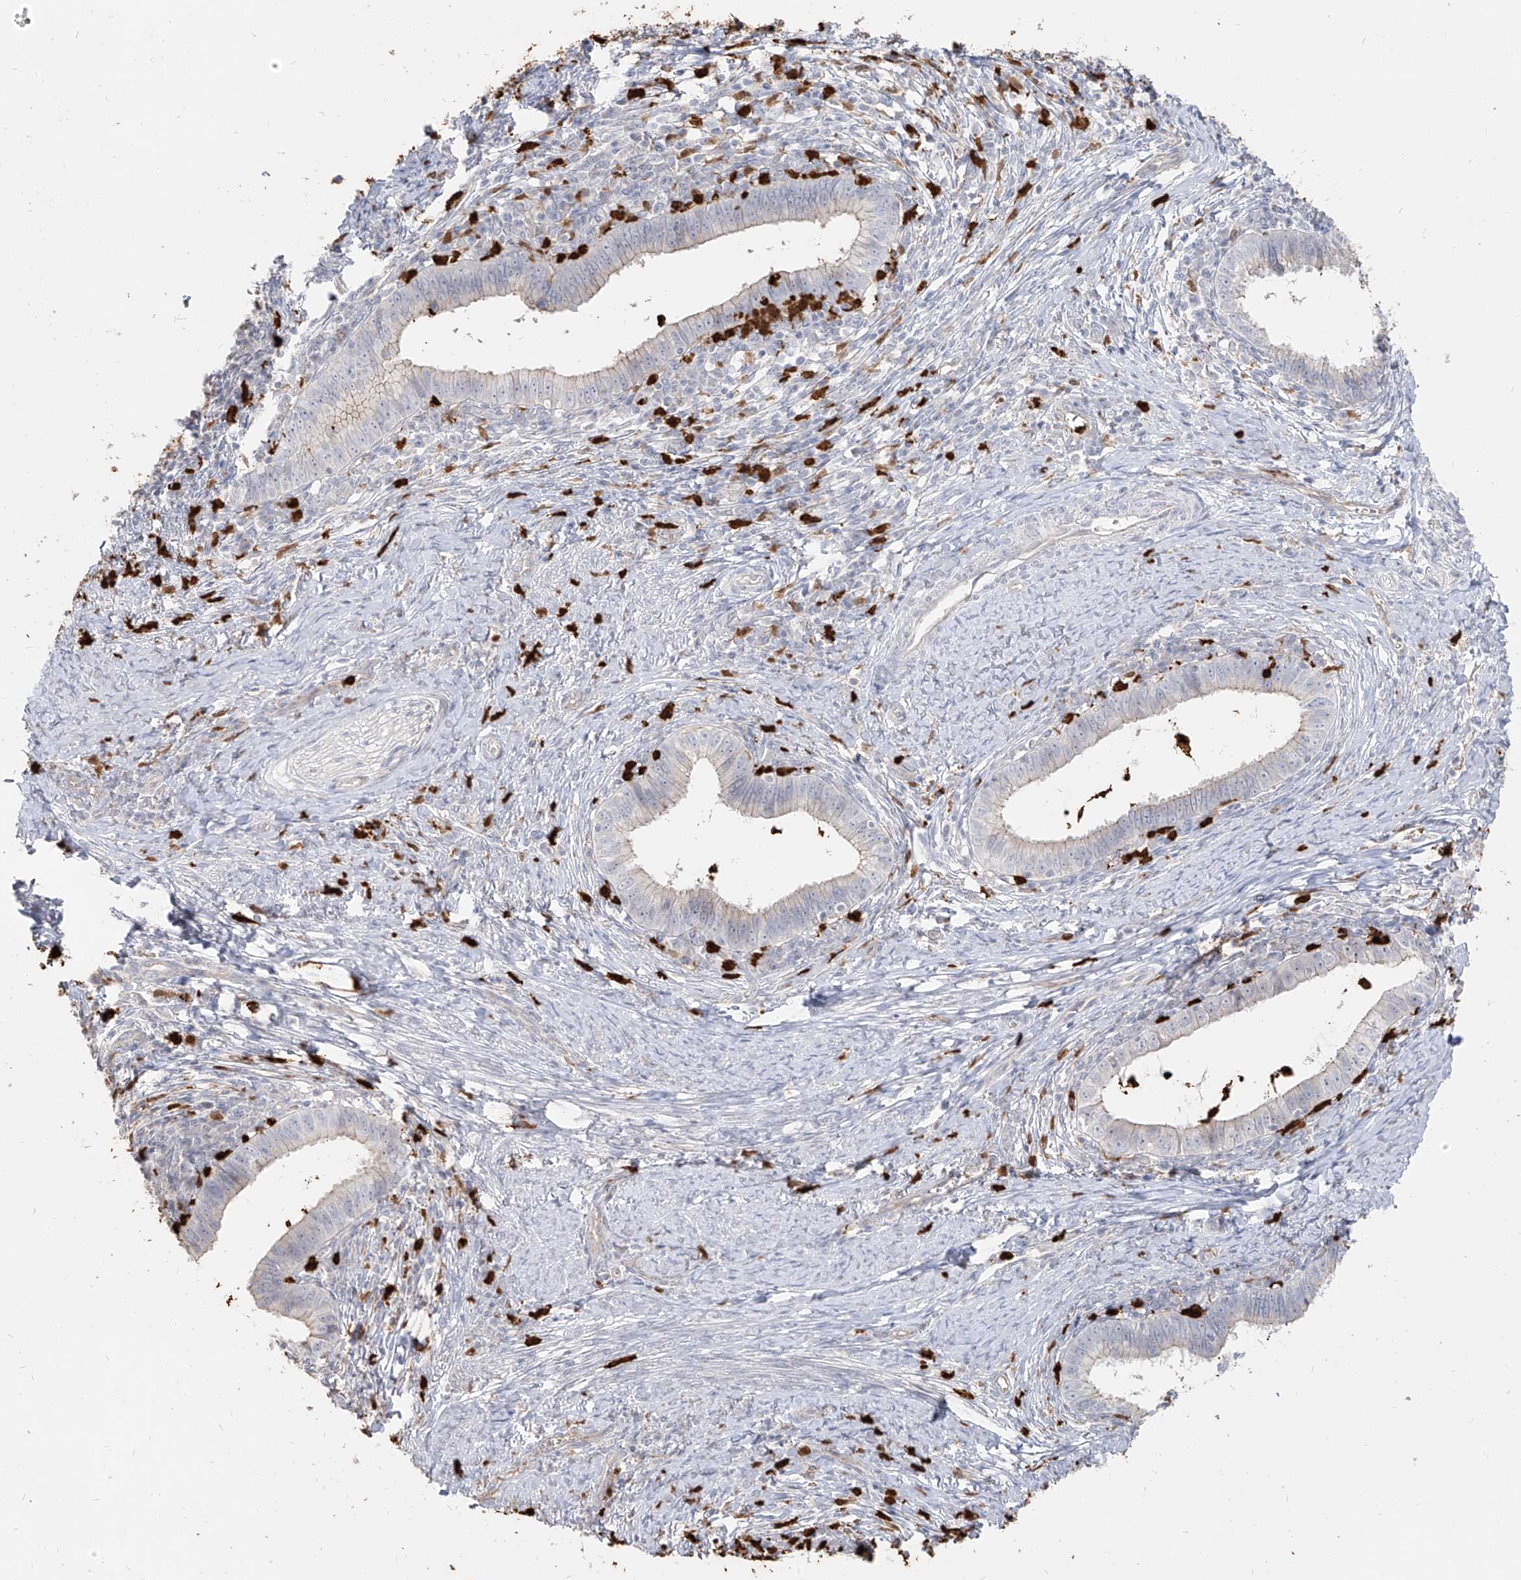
{"staining": {"intensity": "weak", "quantity": "<25%", "location": "cytoplasmic/membranous"}, "tissue": "cervical cancer", "cell_type": "Tumor cells", "image_type": "cancer", "snomed": [{"axis": "morphology", "description": "Adenocarcinoma, NOS"}, {"axis": "topography", "description": "Cervix"}], "caption": "A micrograph of cervical adenocarcinoma stained for a protein demonstrates no brown staining in tumor cells.", "gene": "ZNF227", "patient": {"sex": "female", "age": 36}}